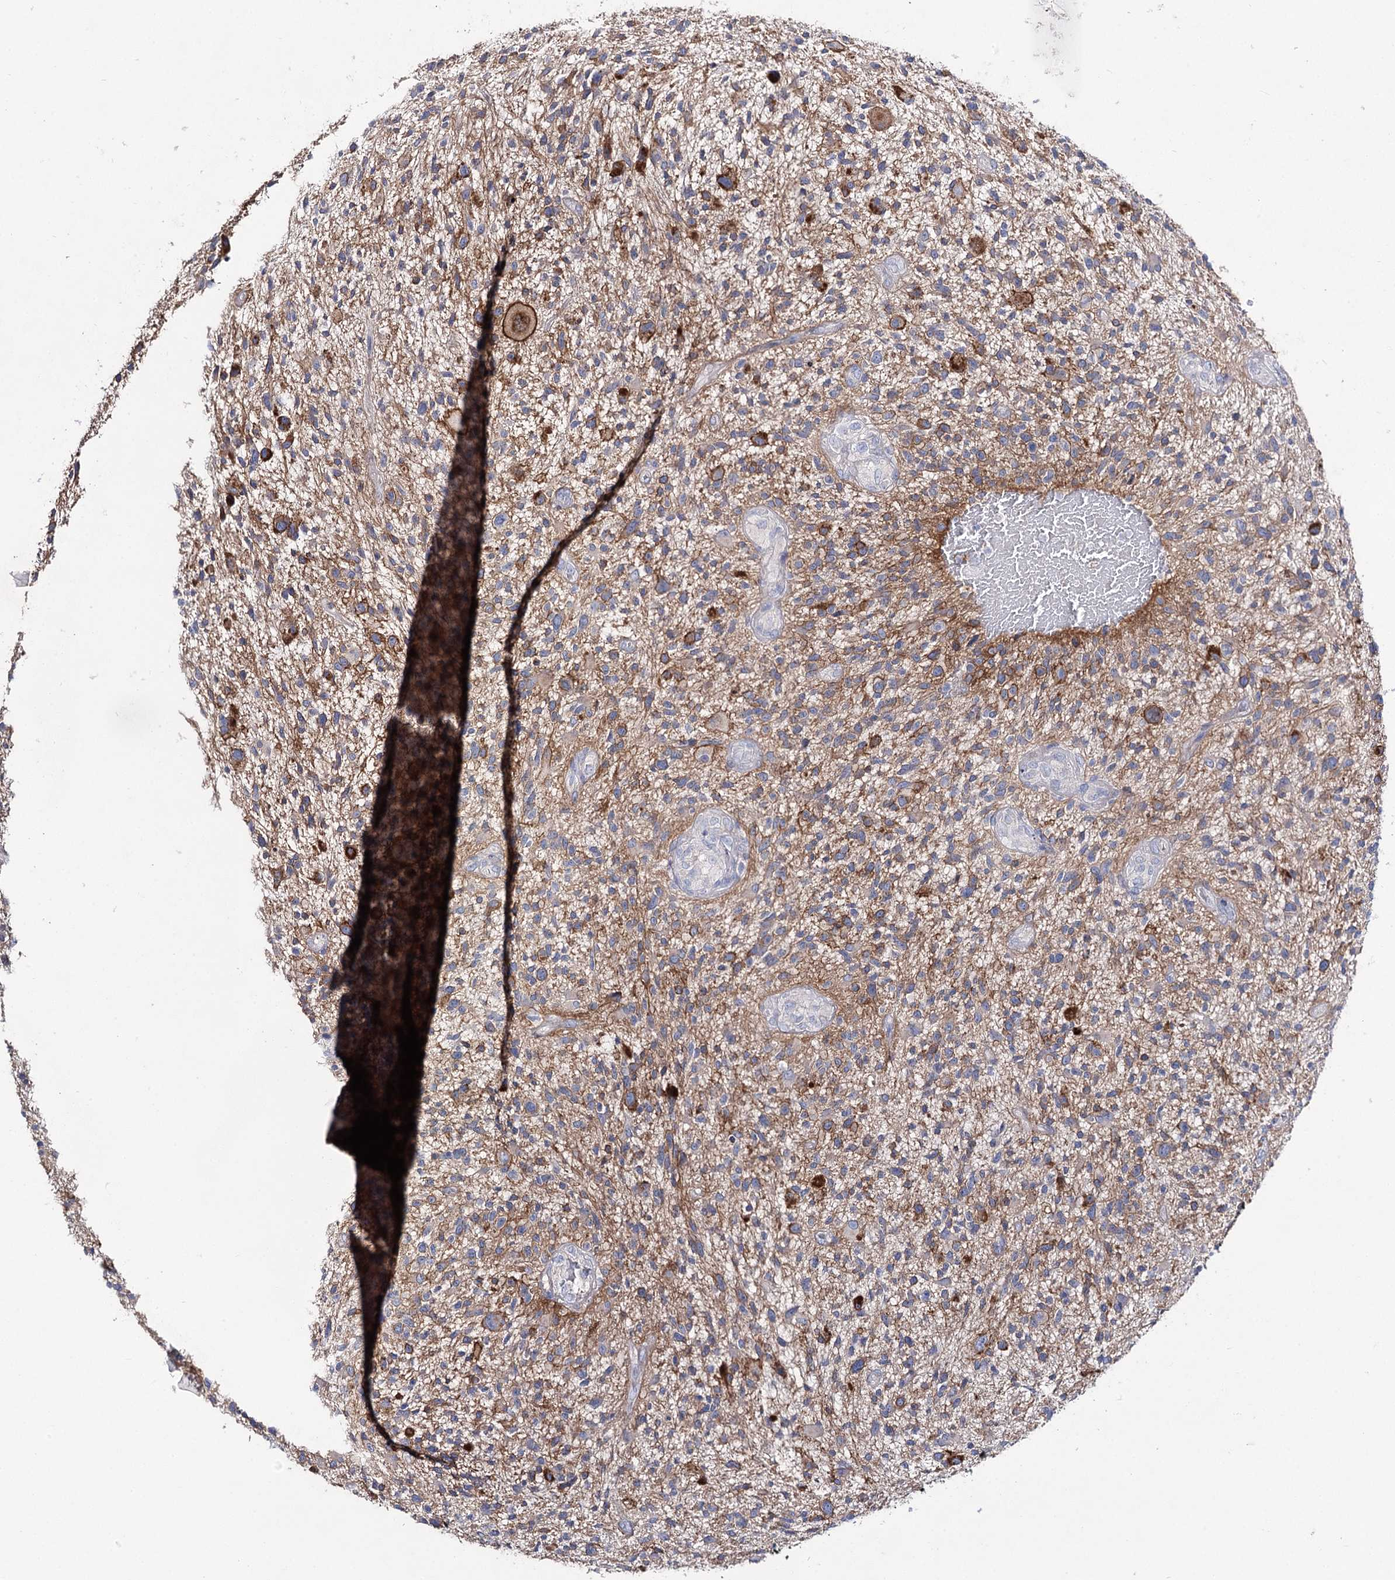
{"staining": {"intensity": "moderate", "quantity": ">75%", "location": "cytoplasmic/membranous"}, "tissue": "glioma", "cell_type": "Tumor cells", "image_type": "cancer", "snomed": [{"axis": "morphology", "description": "Glioma, malignant, High grade"}, {"axis": "topography", "description": "Brain"}], "caption": "Immunohistochemical staining of human glioma displays medium levels of moderate cytoplasmic/membranous protein staining in about >75% of tumor cells.", "gene": "NRAP", "patient": {"sex": "male", "age": 47}}